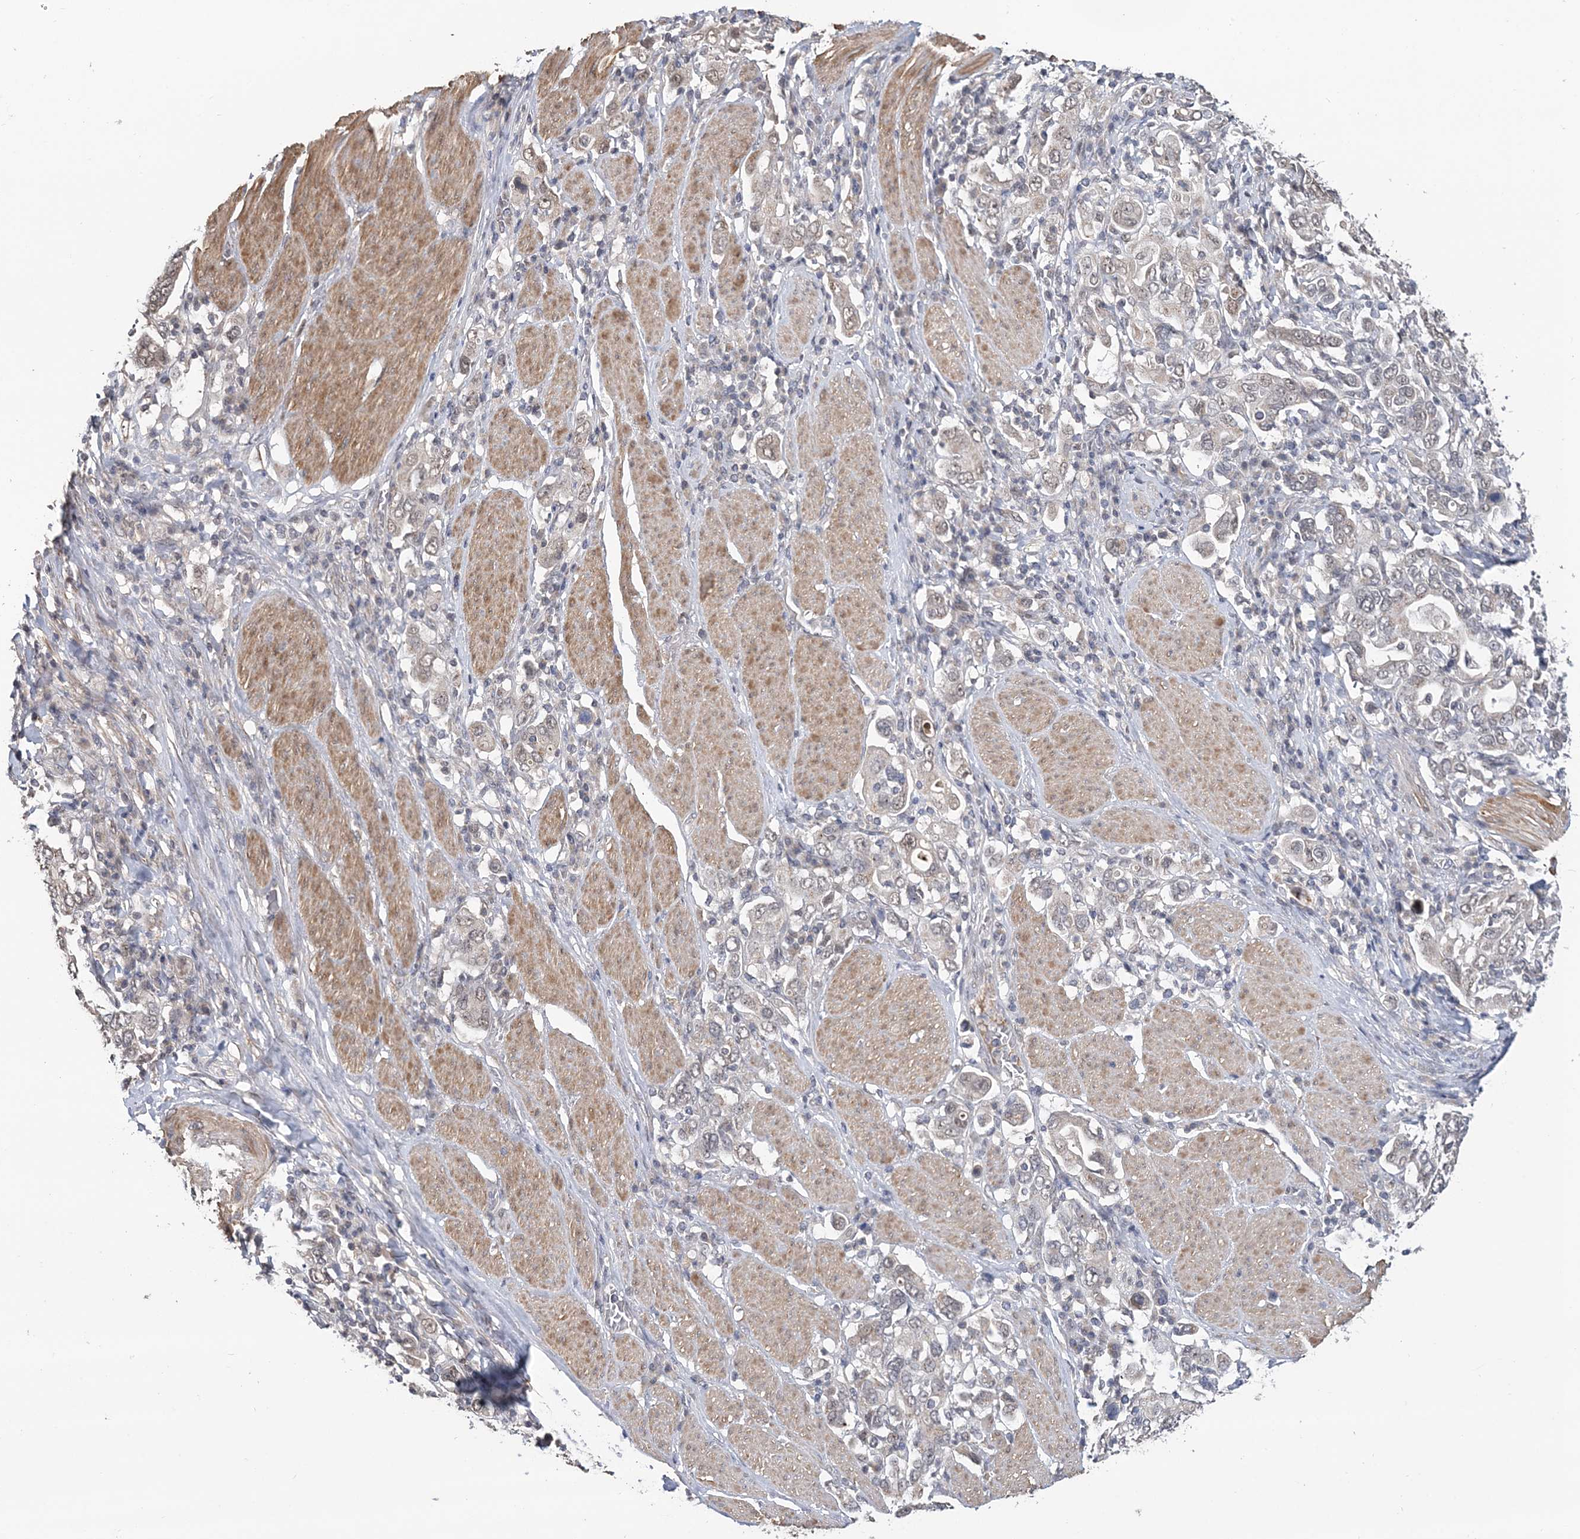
{"staining": {"intensity": "negative", "quantity": "none", "location": "none"}, "tissue": "stomach cancer", "cell_type": "Tumor cells", "image_type": "cancer", "snomed": [{"axis": "morphology", "description": "Adenocarcinoma, NOS"}, {"axis": "topography", "description": "Stomach, upper"}], "caption": "Immunohistochemistry (IHC) of stomach cancer demonstrates no positivity in tumor cells. (DAB immunohistochemistry with hematoxylin counter stain).", "gene": "TSHZ2", "patient": {"sex": "male", "age": 62}}